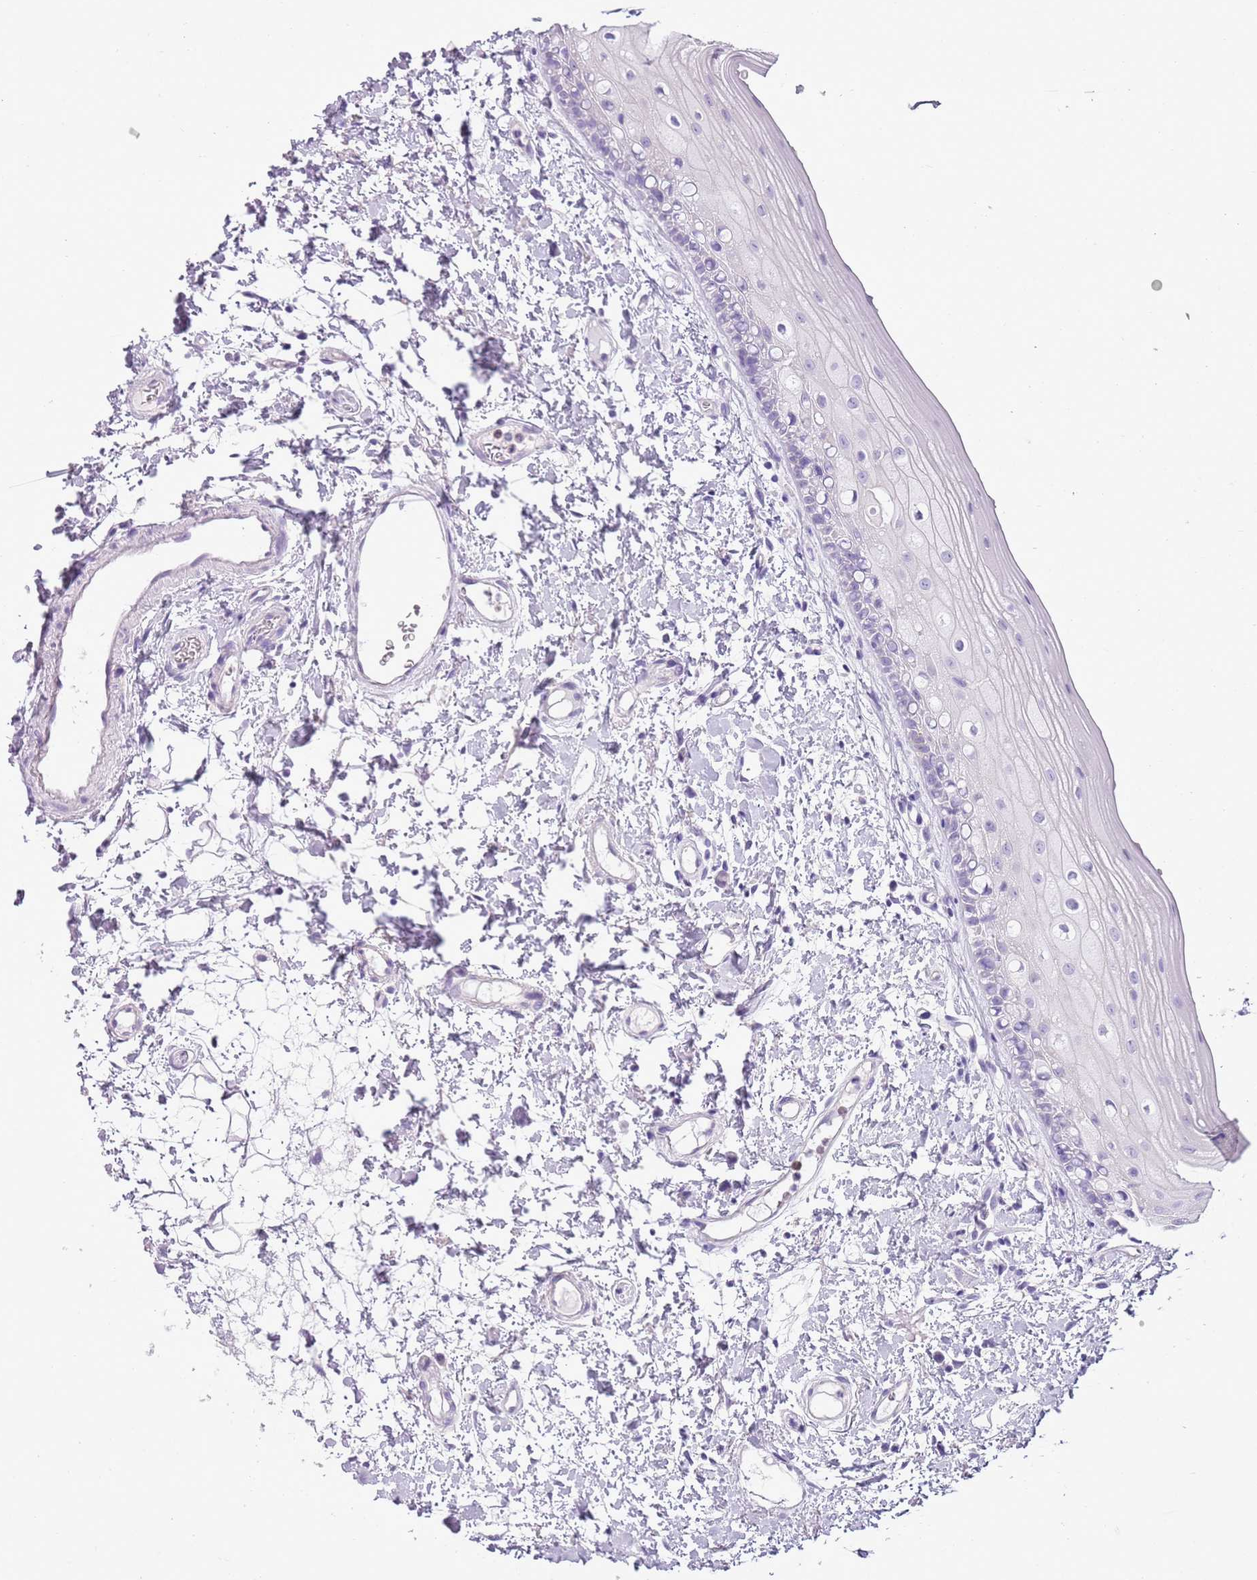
{"staining": {"intensity": "negative", "quantity": "none", "location": "none"}, "tissue": "oral mucosa", "cell_type": "Squamous epithelial cells", "image_type": "normal", "snomed": [{"axis": "morphology", "description": "Normal tissue, NOS"}, {"axis": "topography", "description": "Oral tissue"}], "caption": "A photomicrograph of oral mucosa stained for a protein displays no brown staining in squamous epithelial cells.", "gene": "CD177", "patient": {"sex": "female", "age": 76}}